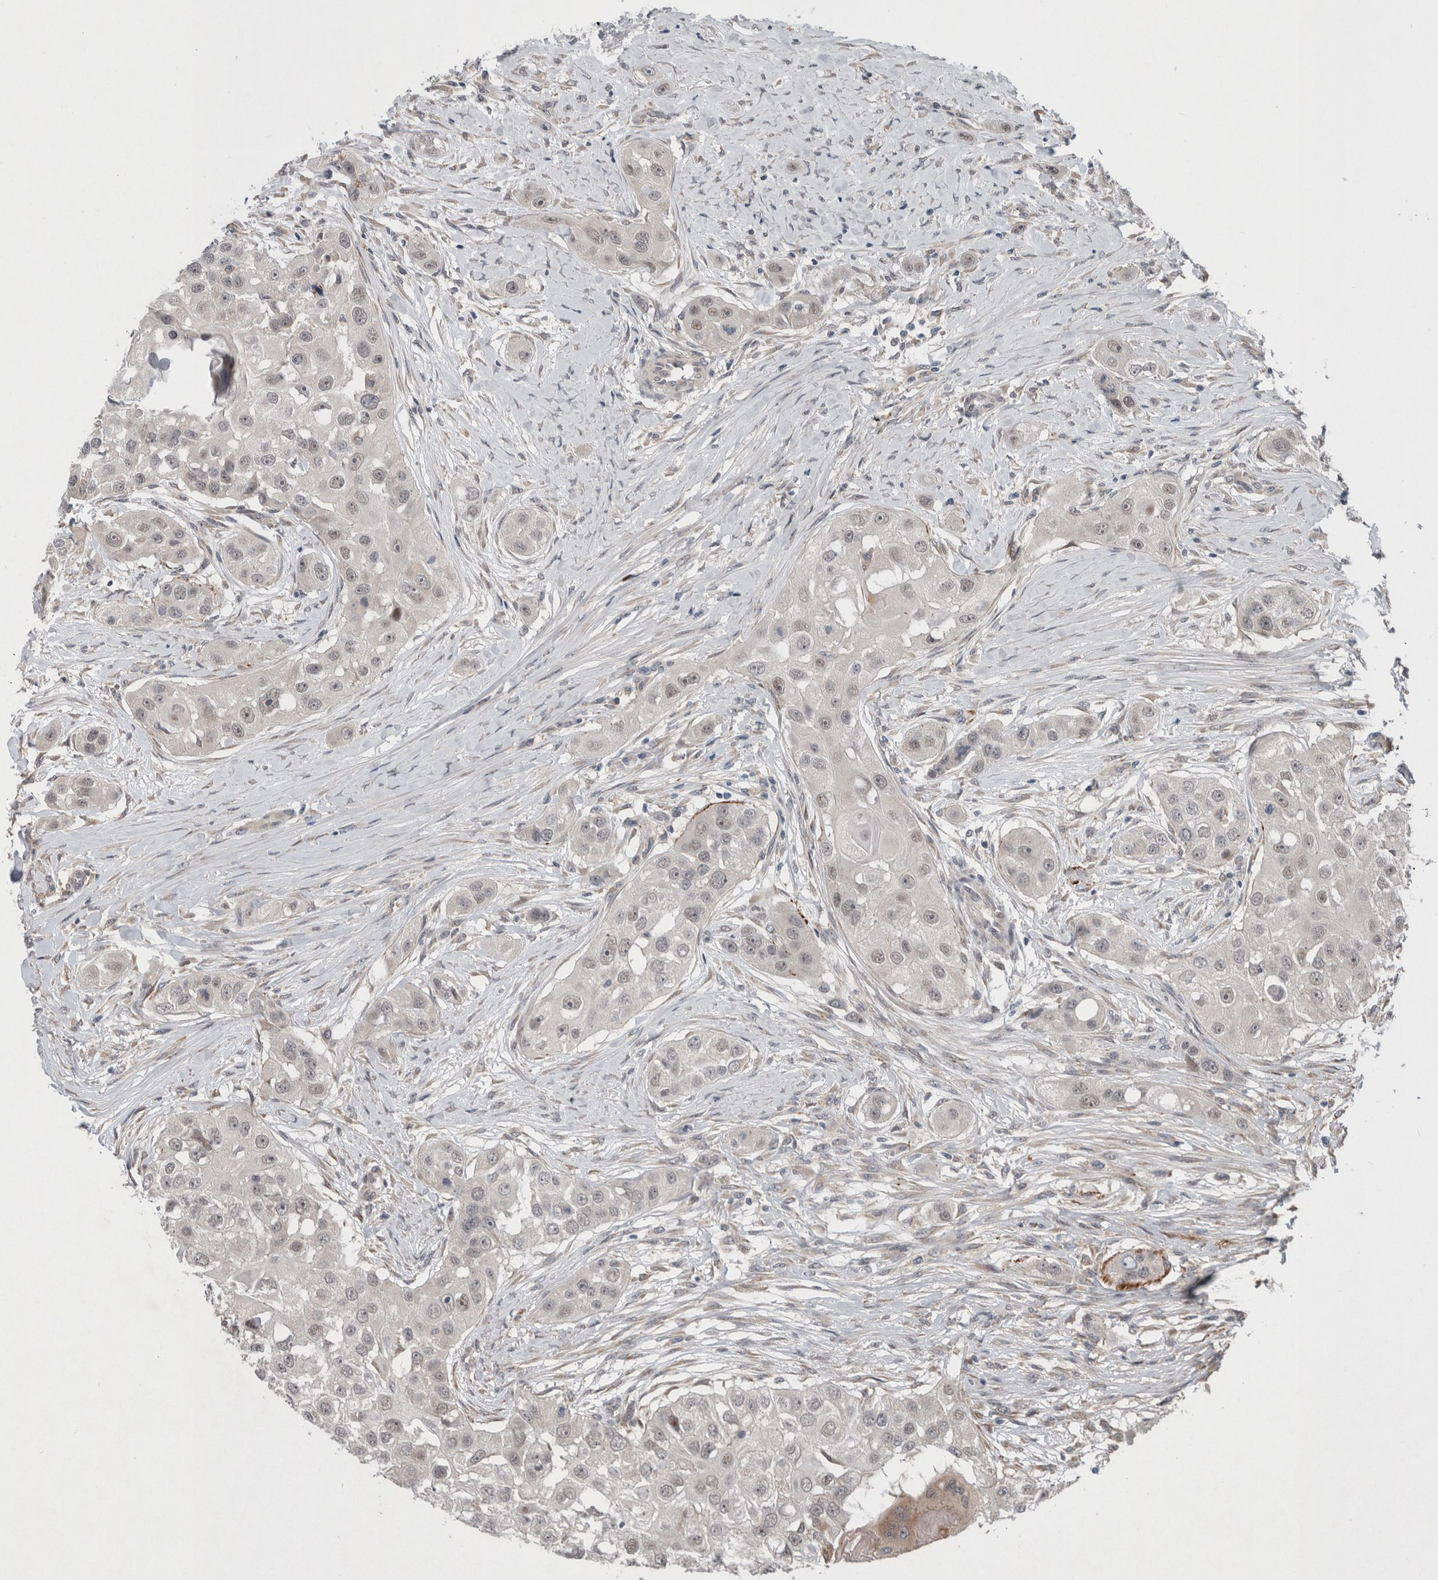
{"staining": {"intensity": "weak", "quantity": "<25%", "location": "nuclear"}, "tissue": "head and neck cancer", "cell_type": "Tumor cells", "image_type": "cancer", "snomed": [{"axis": "morphology", "description": "Normal tissue, NOS"}, {"axis": "morphology", "description": "Squamous cell carcinoma, NOS"}, {"axis": "topography", "description": "Skeletal muscle"}, {"axis": "topography", "description": "Head-Neck"}], "caption": "Photomicrograph shows no protein expression in tumor cells of squamous cell carcinoma (head and neck) tissue.", "gene": "GIMAP6", "patient": {"sex": "male", "age": 51}}